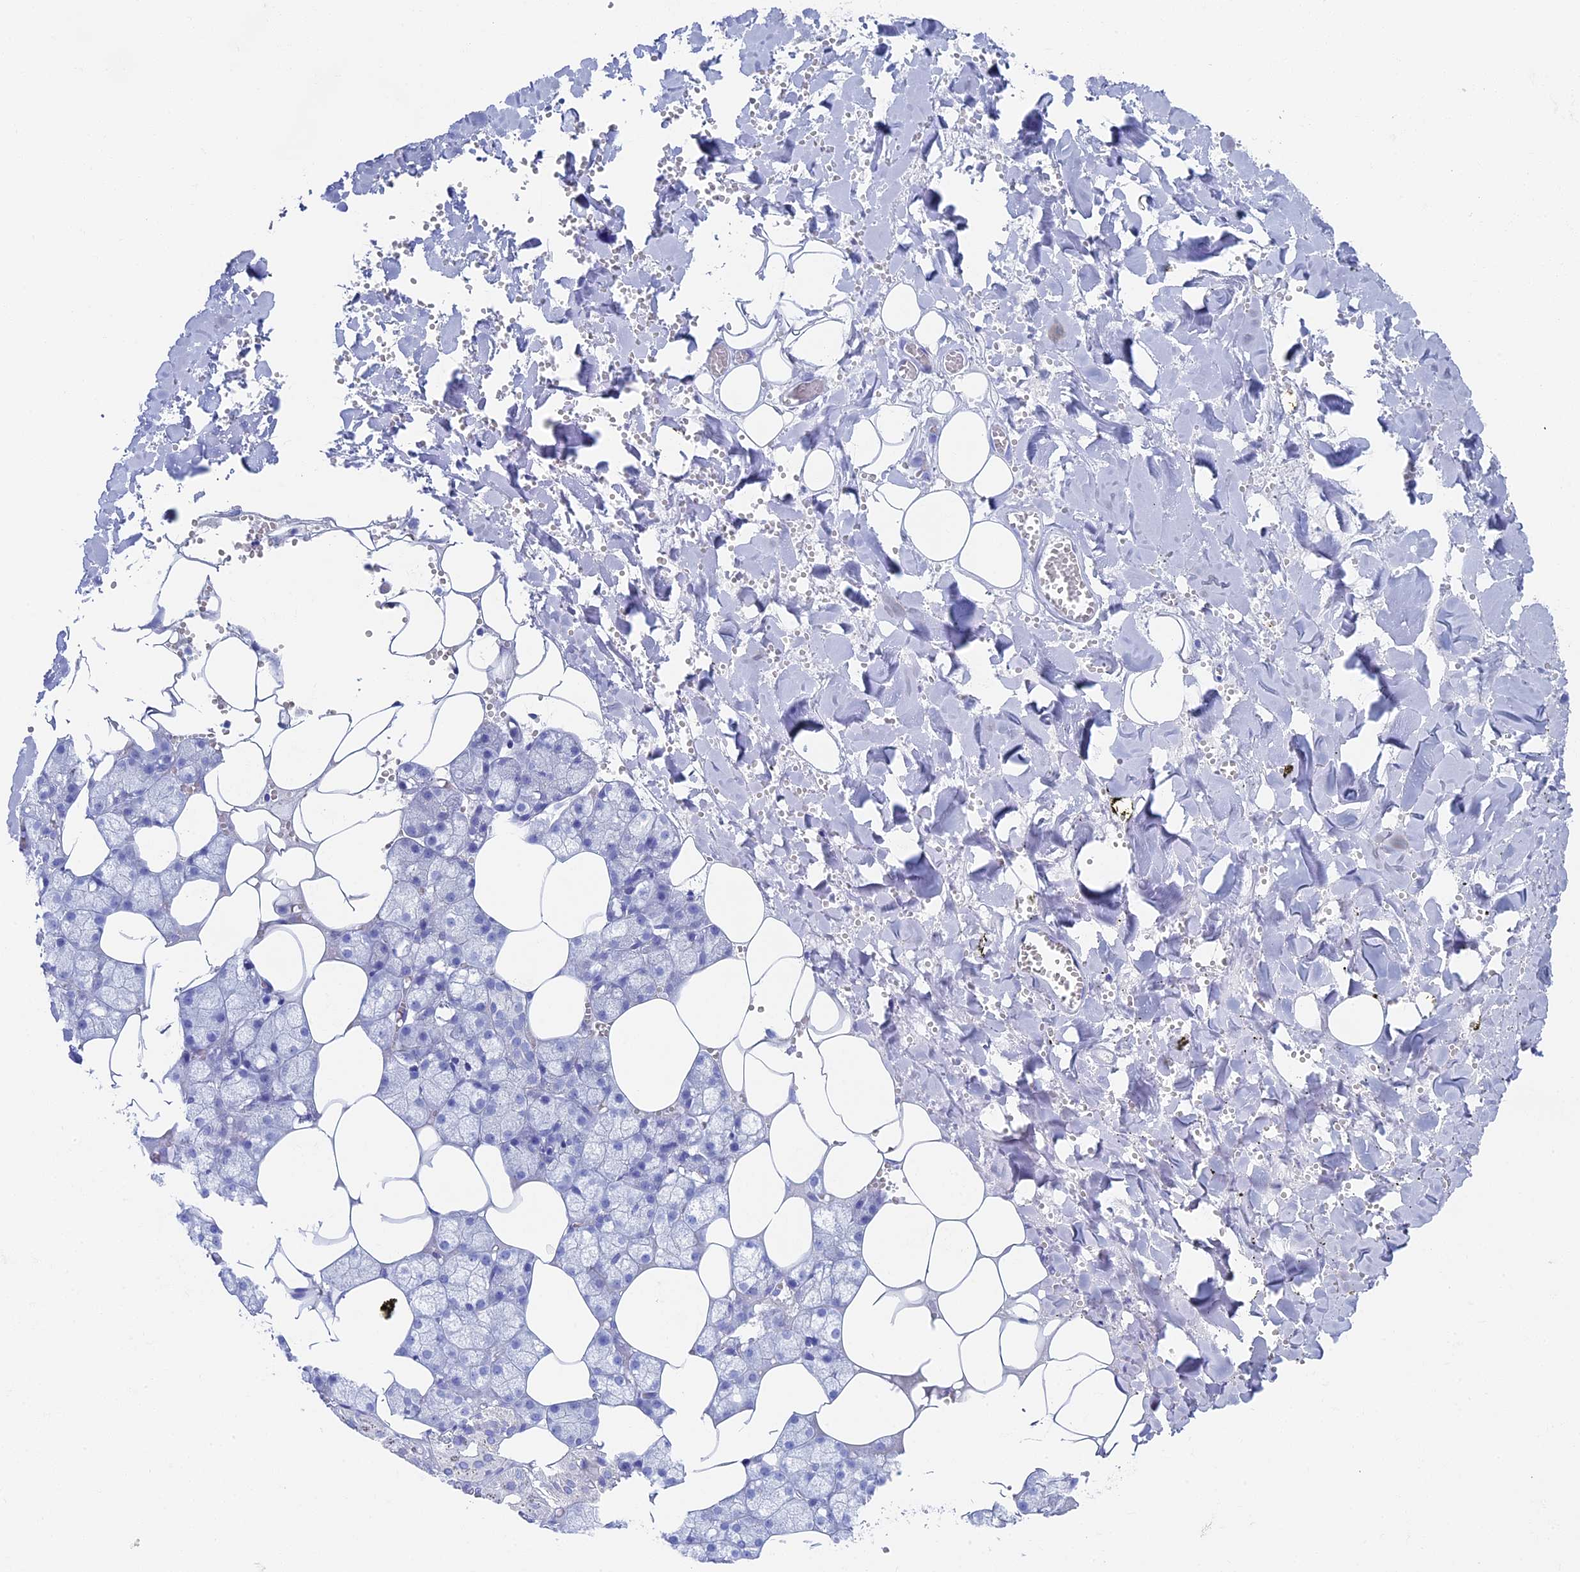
{"staining": {"intensity": "negative", "quantity": "none", "location": "none"}, "tissue": "salivary gland", "cell_type": "Glandular cells", "image_type": "normal", "snomed": [{"axis": "morphology", "description": "Normal tissue, NOS"}, {"axis": "topography", "description": "Salivary gland"}], "caption": "IHC of normal salivary gland demonstrates no staining in glandular cells. (DAB (3,3'-diaminobenzidine) immunohistochemistry (IHC), high magnification).", "gene": "UNC119", "patient": {"sex": "male", "age": 62}}